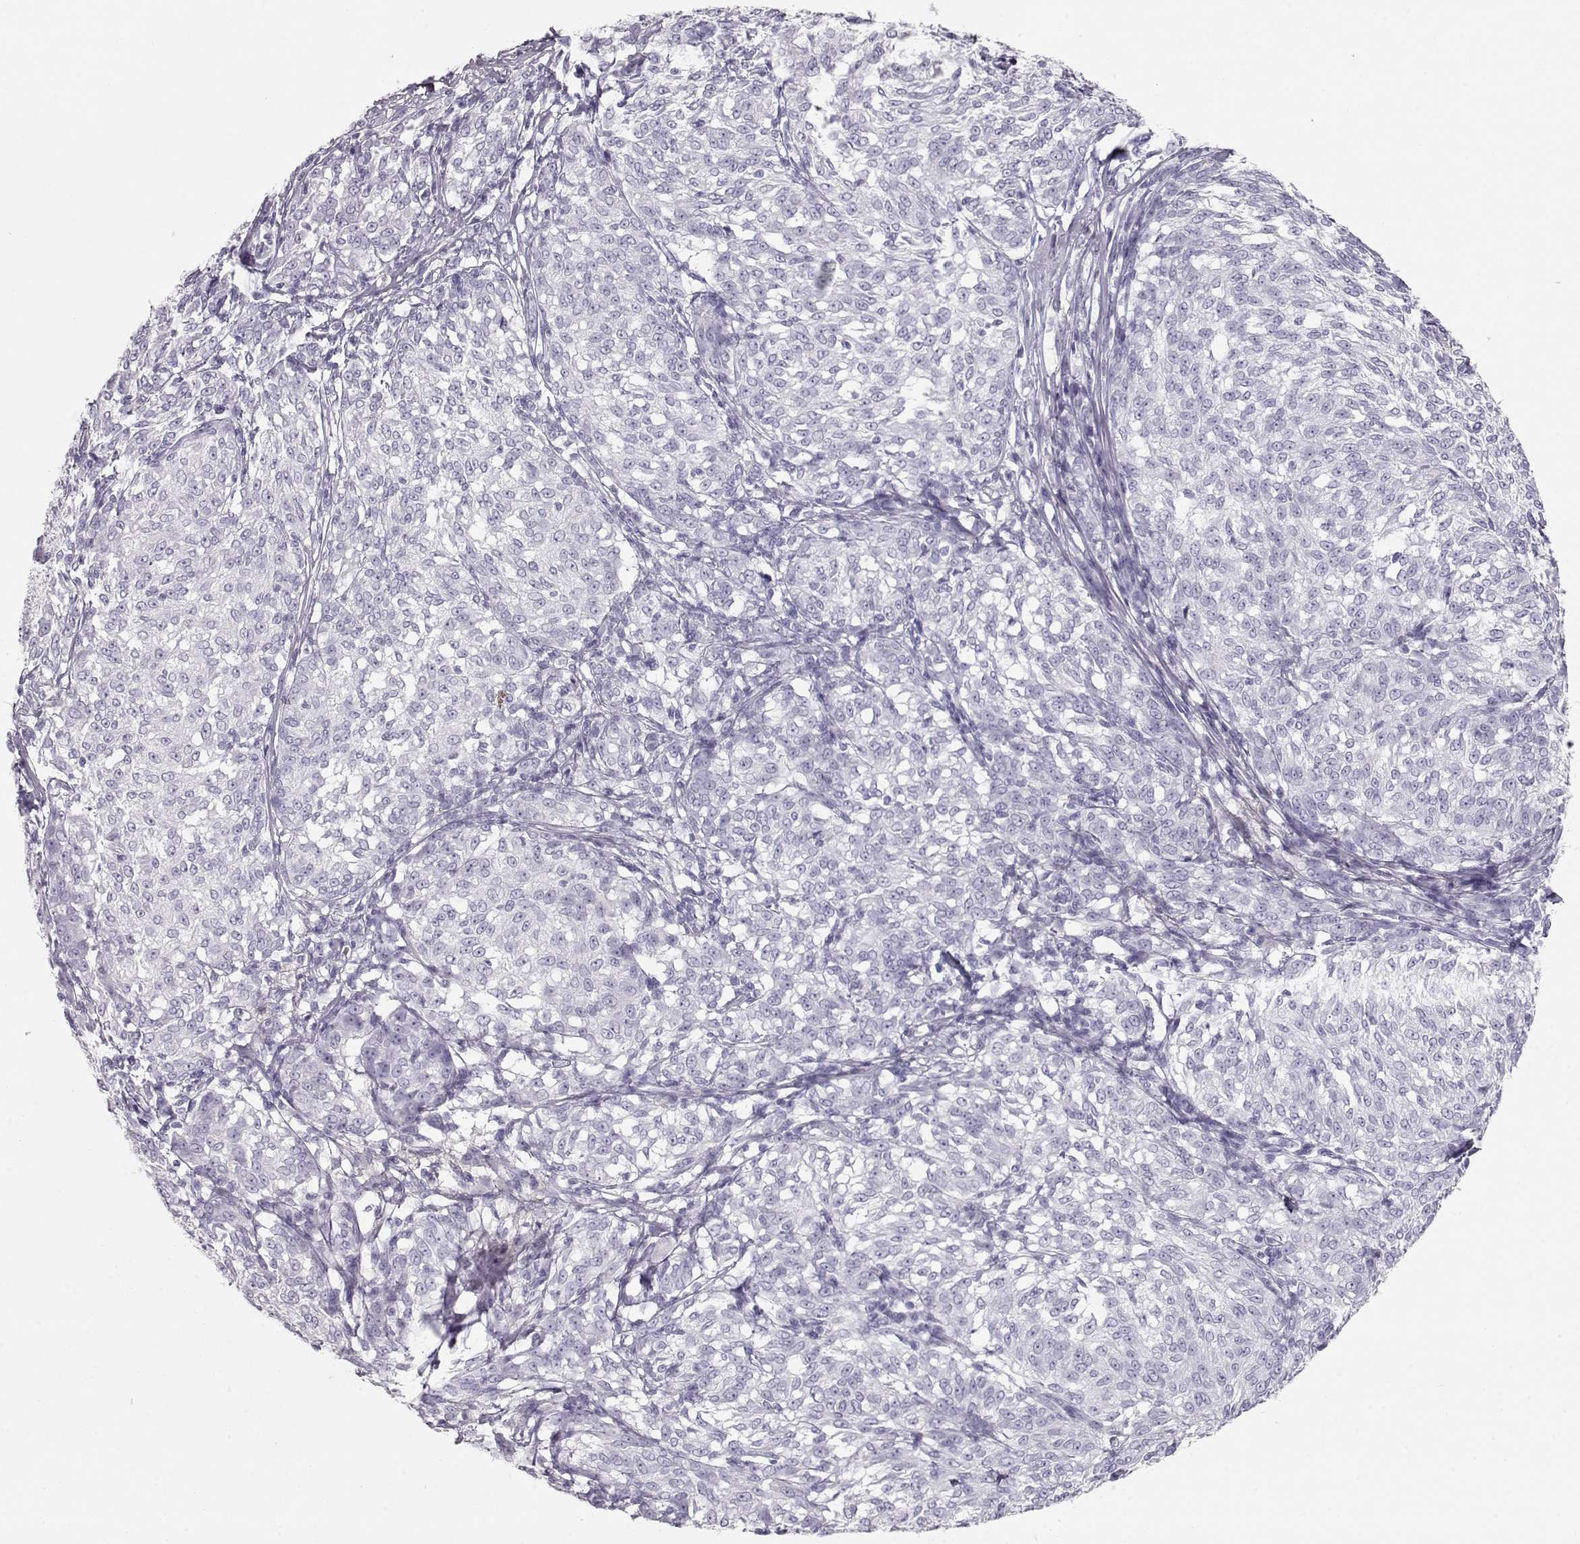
{"staining": {"intensity": "negative", "quantity": "none", "location": "none"}, "tissue": "melanoma", "cell_type": "Tumor cells", "image_type": "cancer", "snomed": [{"axis": "morphology", "description": "Malignant melanoma, NOS"}, {"axis": "topography", "description": "Skin"}], "caption": "This photomicrograph is of malignant melanoma stained with IHC to label a protein in brown with the nuclei are counter-stained blue. There is no staining in tumor cells. Nuclei are stained in blue.", "gene": "MIP", "patient": {"sex": "female", "age": 72}}